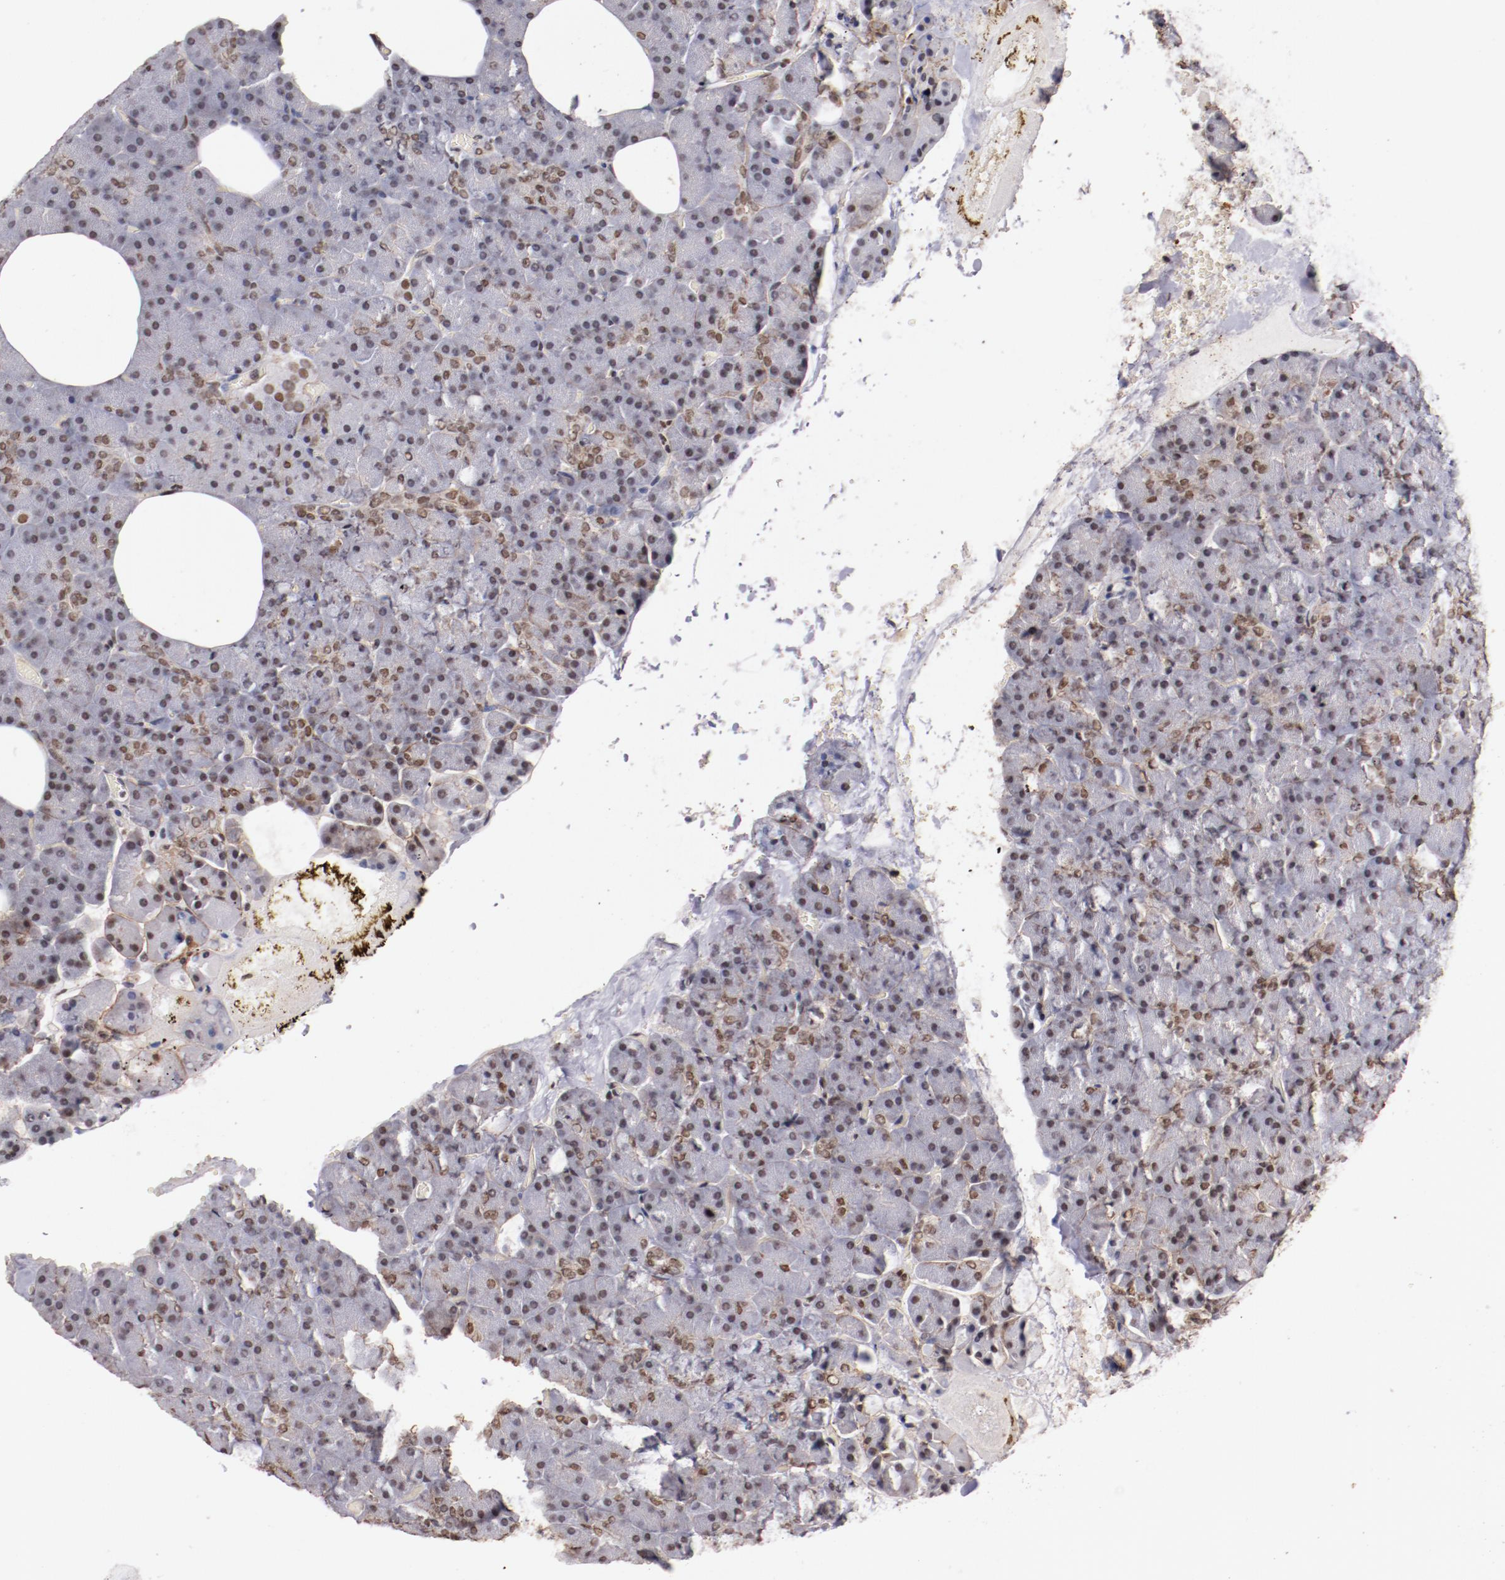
{"staining": {"intensity": "moderate", "quantity": "25%-75%", "location": "nuclear"}, "tissue": "carcinoid", "cell_type": "Tumor cells", "image_type": "cancer", "snomed": [{"axis": "morphology", "description": "Normal tissue, NOS"}, {"axis": "morphology", "description": "Carcinoid, malignant, NOS"}, {"axis": "topography", "description": "Pancreas"}], "caption": "Carcinoid stained for a protein (brown) reveals moderate nuclear positive expression in about 25%-75% of tumor cells.", "gene": "STAG2", "patient": {"sex": "female", "age": 35}}